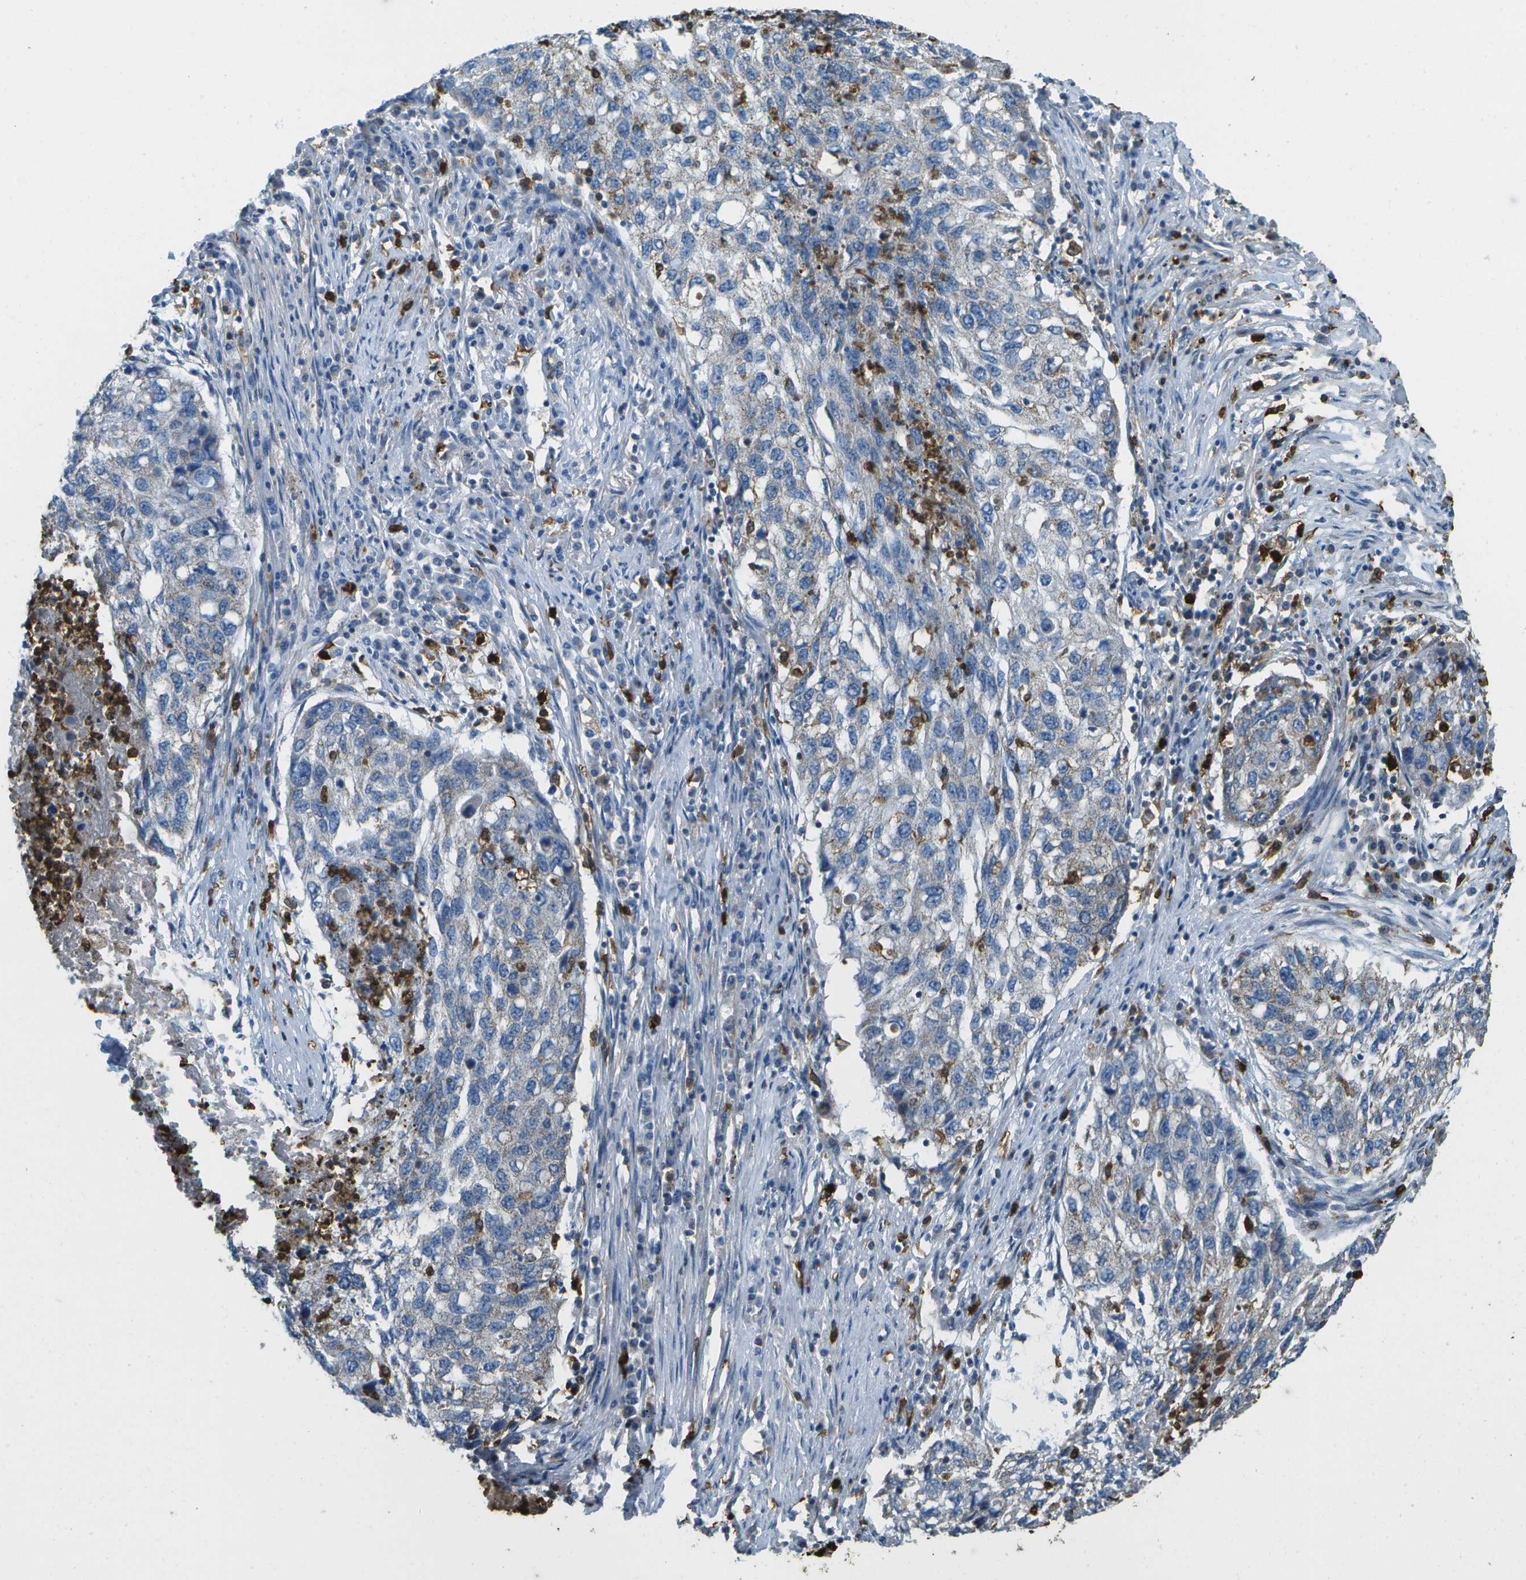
{"staining": {"intensity": "negative", "quantity": "none", "location": "none"}, "tissue": "lung cancer", "cell_type": "Tumor cells", "image_type": "cancer", "snomed": [{"axis": "morphology", "description": "Squamous cell carcinoma, NOS"}, {"axis": "topography", "description": "Lung"}], "caption": "High power microscopy image of an immunohistochemistry photomicrograph of lung cancer, revealing no significant positivity in tumor cells.", "gene": "CACHD1", "patient": {"sex": "female", "age": 63}}